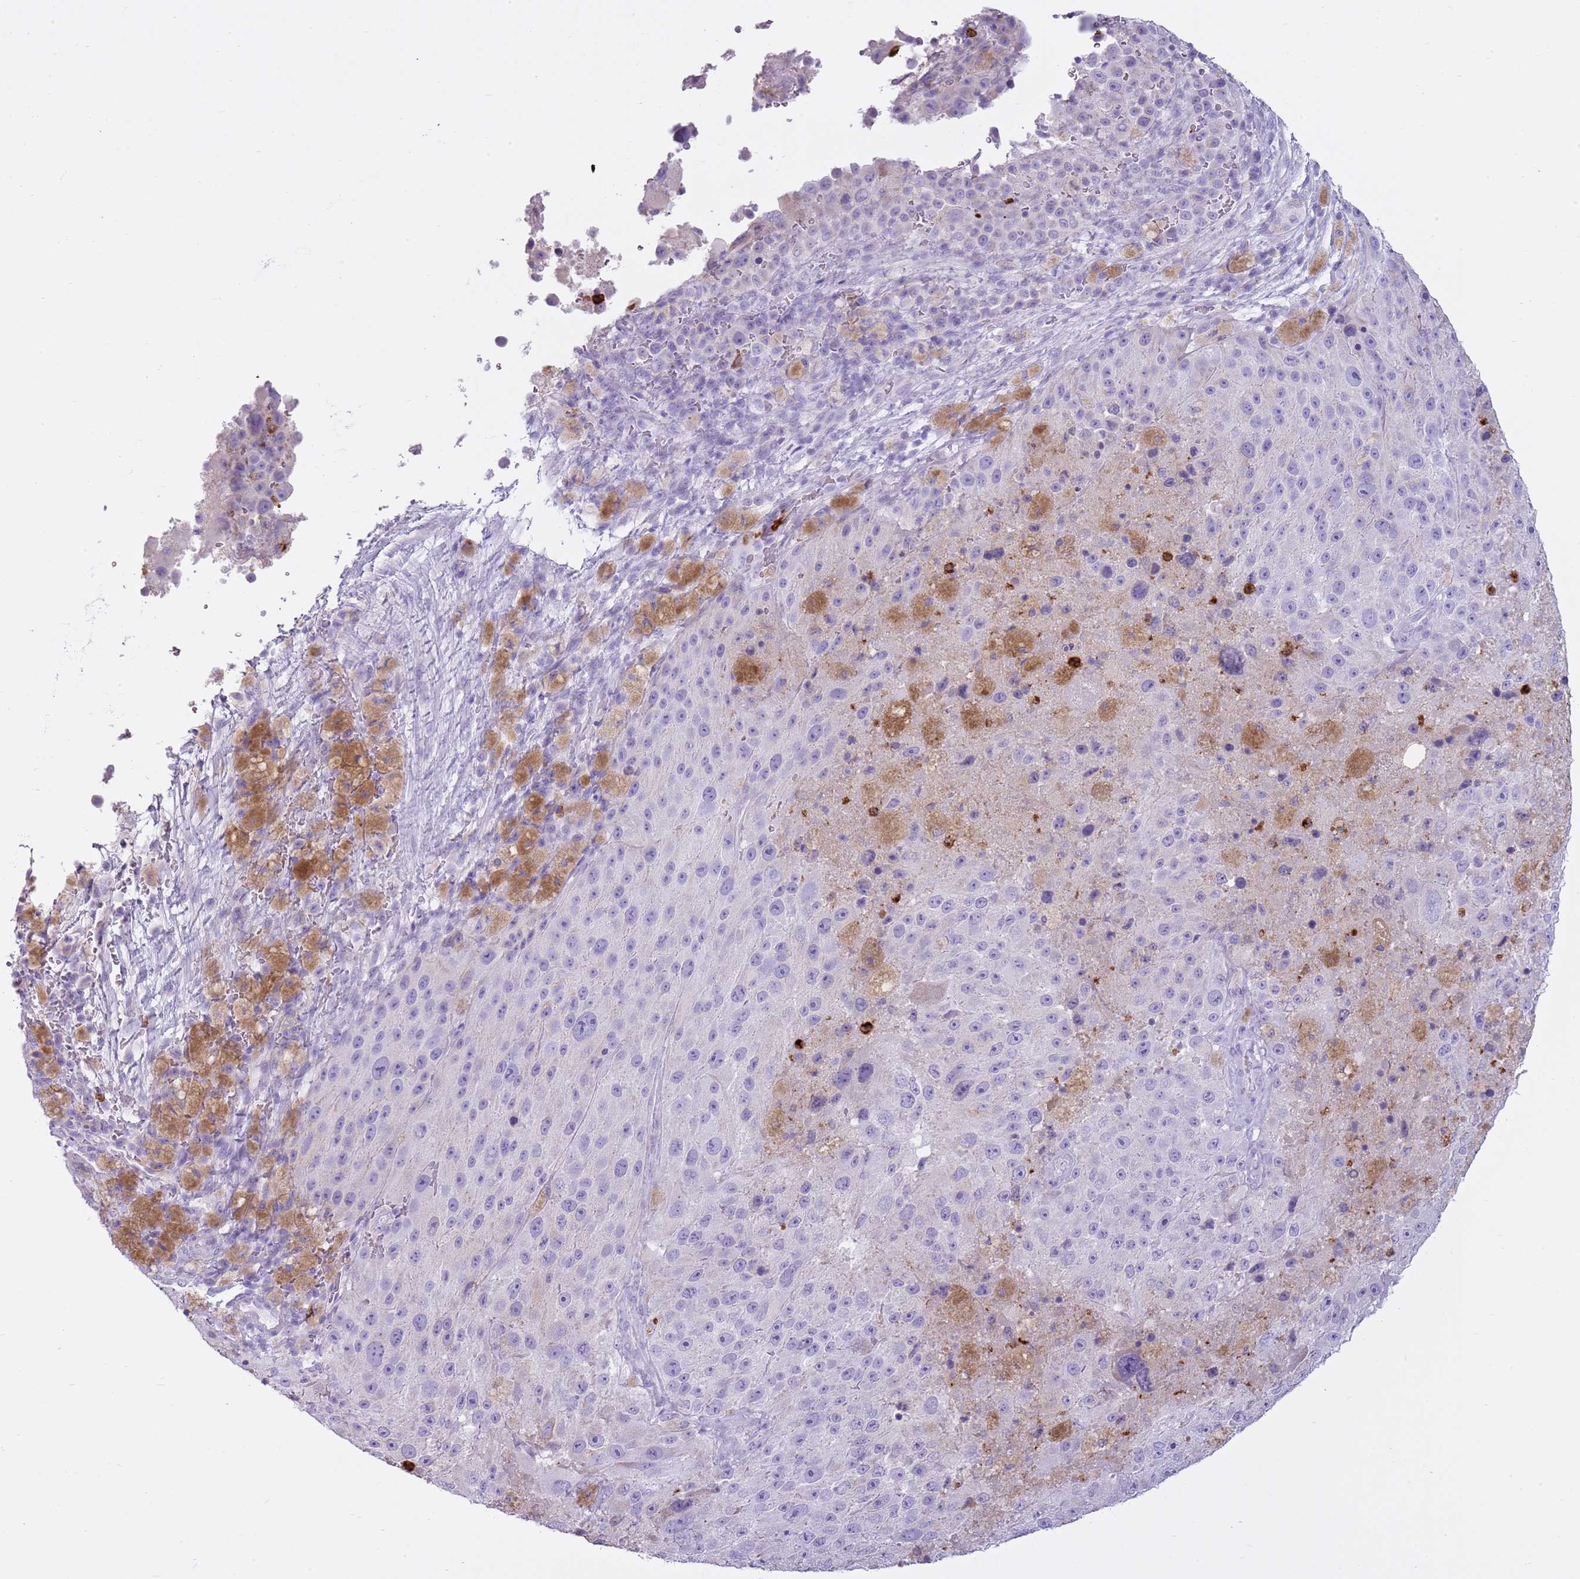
{"staining": {"intensity": "negative", "quantity": "none", "location": "none"}, "tissue": "melanoma", "cell_type": "Tumor cells", "image_type": "cancer", "snomed": [{"axis": "morphology", "description": "Malignant melanoma, Metastatic site"}, {"axis": "topography", "description": "Lymph node"}], "caption": "Human malignant melanoma (metastatic site) stained for a protein using immunohistochemistry (IHC) displays no staining in tumor cells.", "gene": "CD177", "patient": {"sex": "male", "age": 62}}